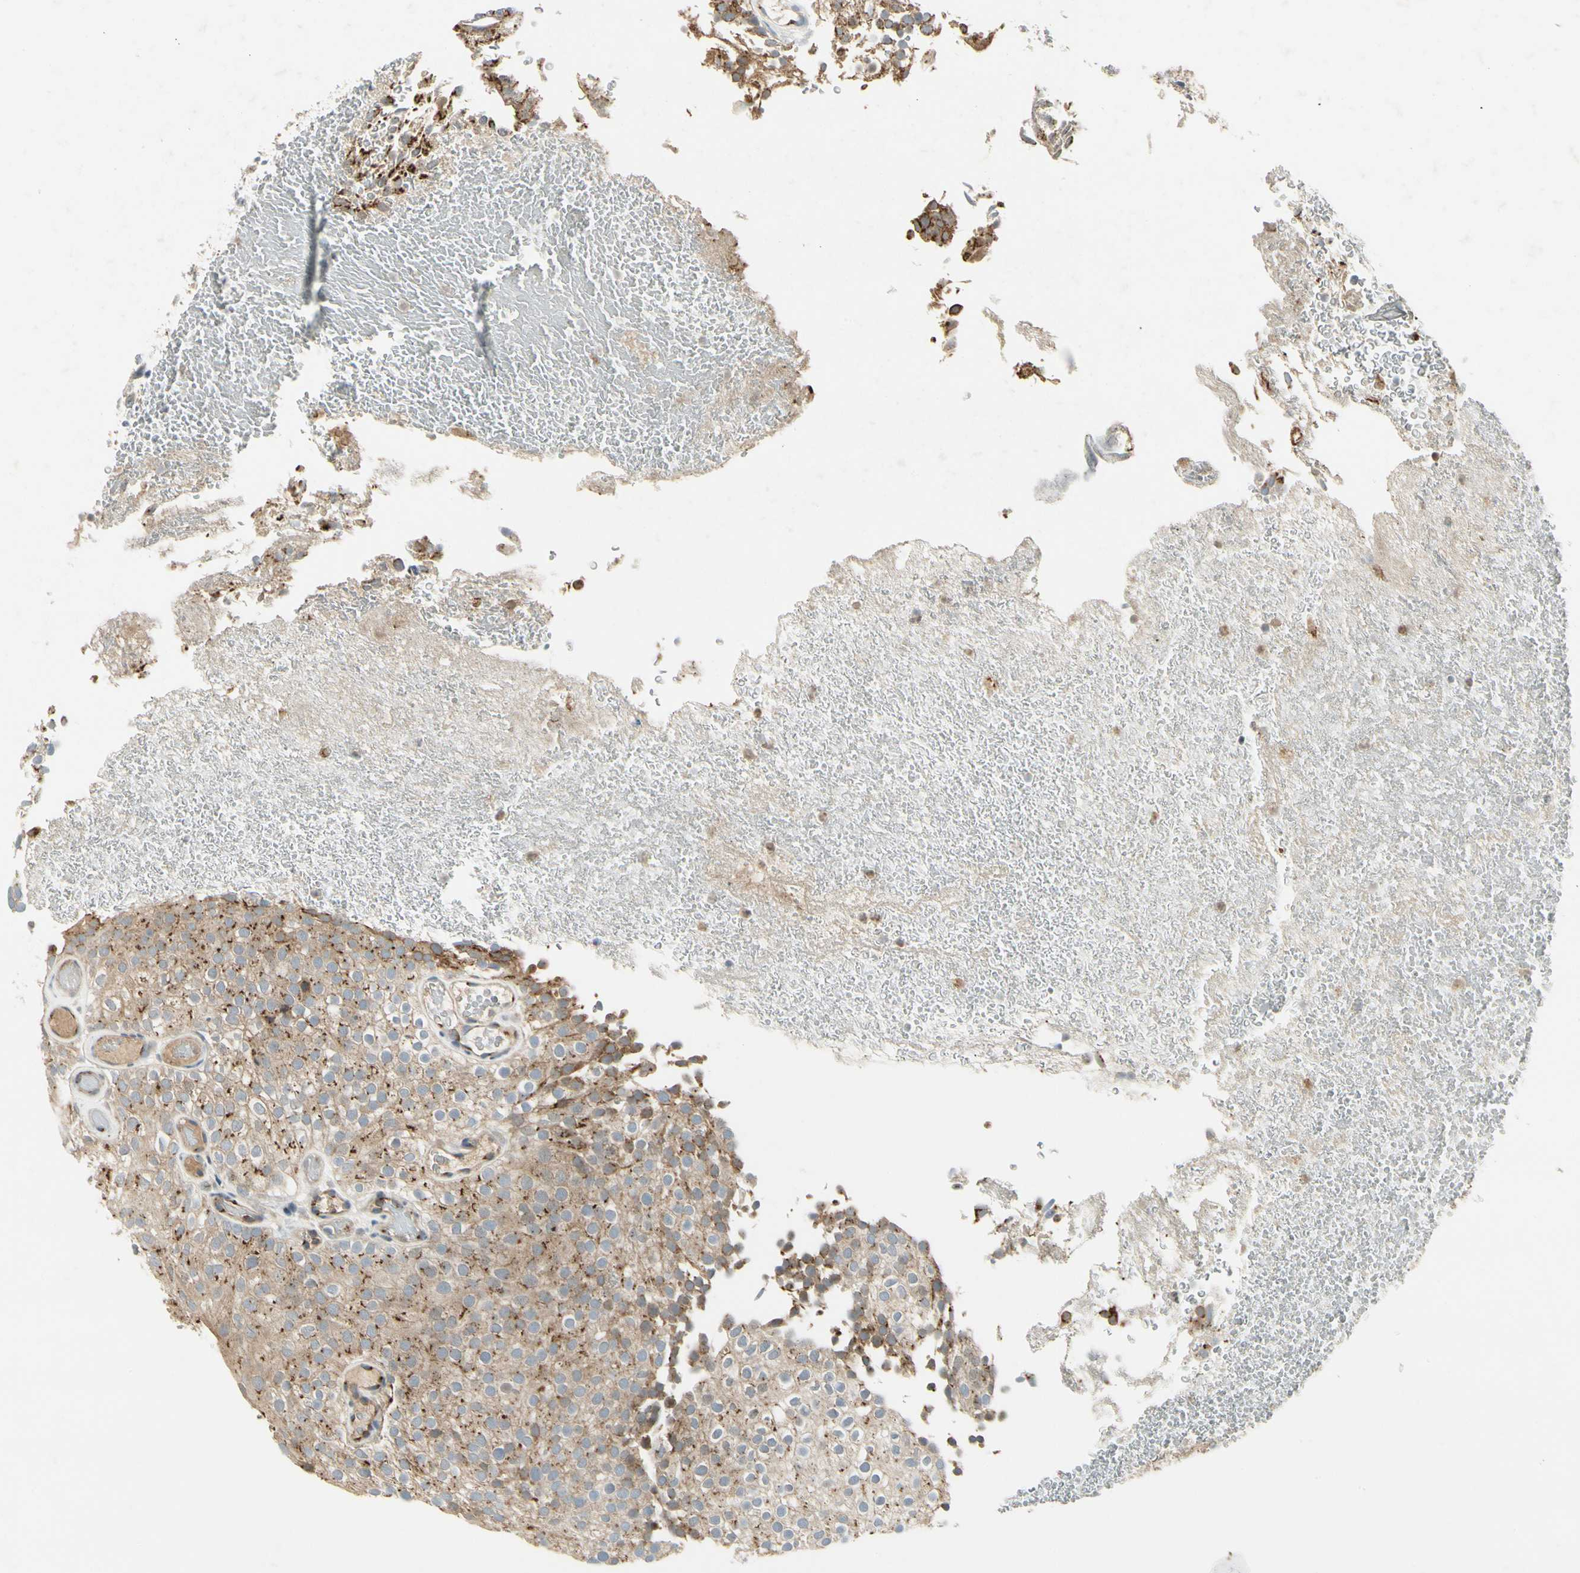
{"staining": {"intensity": "moderate", "quantity": ">75%", "location": "cytoplasmic/membranous"}, "tissue": "urothelial cancer", "cell_type": "Tumor cells", "image_type": "cancer", "snomed": [{"axis": "morphology", "description": "Urothelial carcinoma, Low grade"}, {"axis": "topography", "description": "Urinary bladder"}], "caption": "Brown immunohistochemical staining in human urothelial carcinoma (low-grade) shows moderate cytoplasmic/membranous positivity in approximately >75% of tumor cells.", "gene": "MANSC1", "patient": {"sex": "male", "age": 78}}